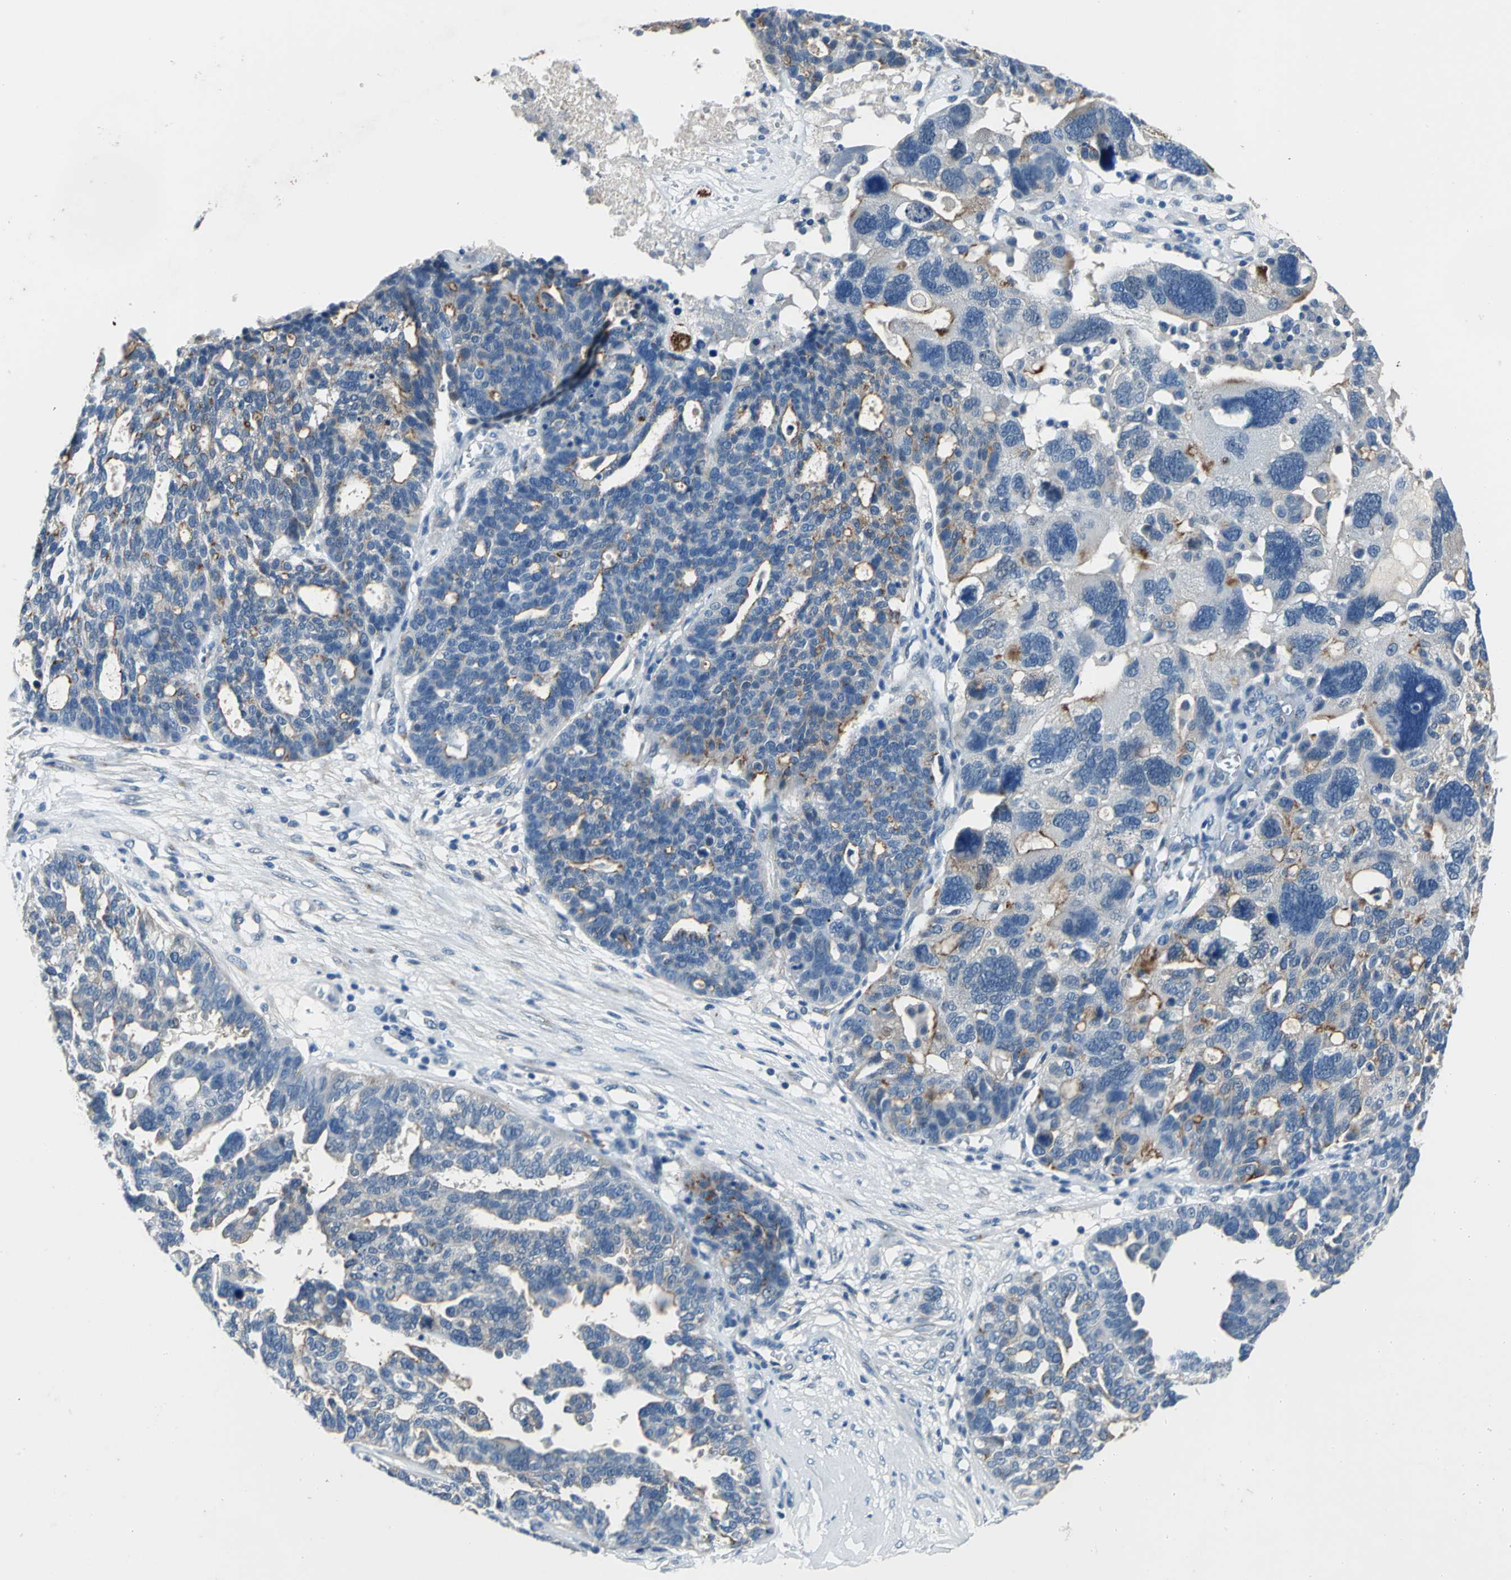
{"staining": {"intensity": "moderate", "quantity": "<25%", "location": "cytoplasmic/membranous"}, "tissue": "ovarian cancer", "cell_type": "Tumor cells", "image_type": "cancer", "snomed": [{"axis": "morphology", "description": "Cystadenocarcinoma, serous, NOS"}, {"axis": "topography", "description": "Ovary"}], "caption": "Ovarian cancer (serous cystadenocarcinoma) stained with a brown dye shows moderate cytoplasmic/membranous positive expression in about <25% of tumor cells.", "gene": "SELP", "patient": {"sex": "female", "age": 59}}